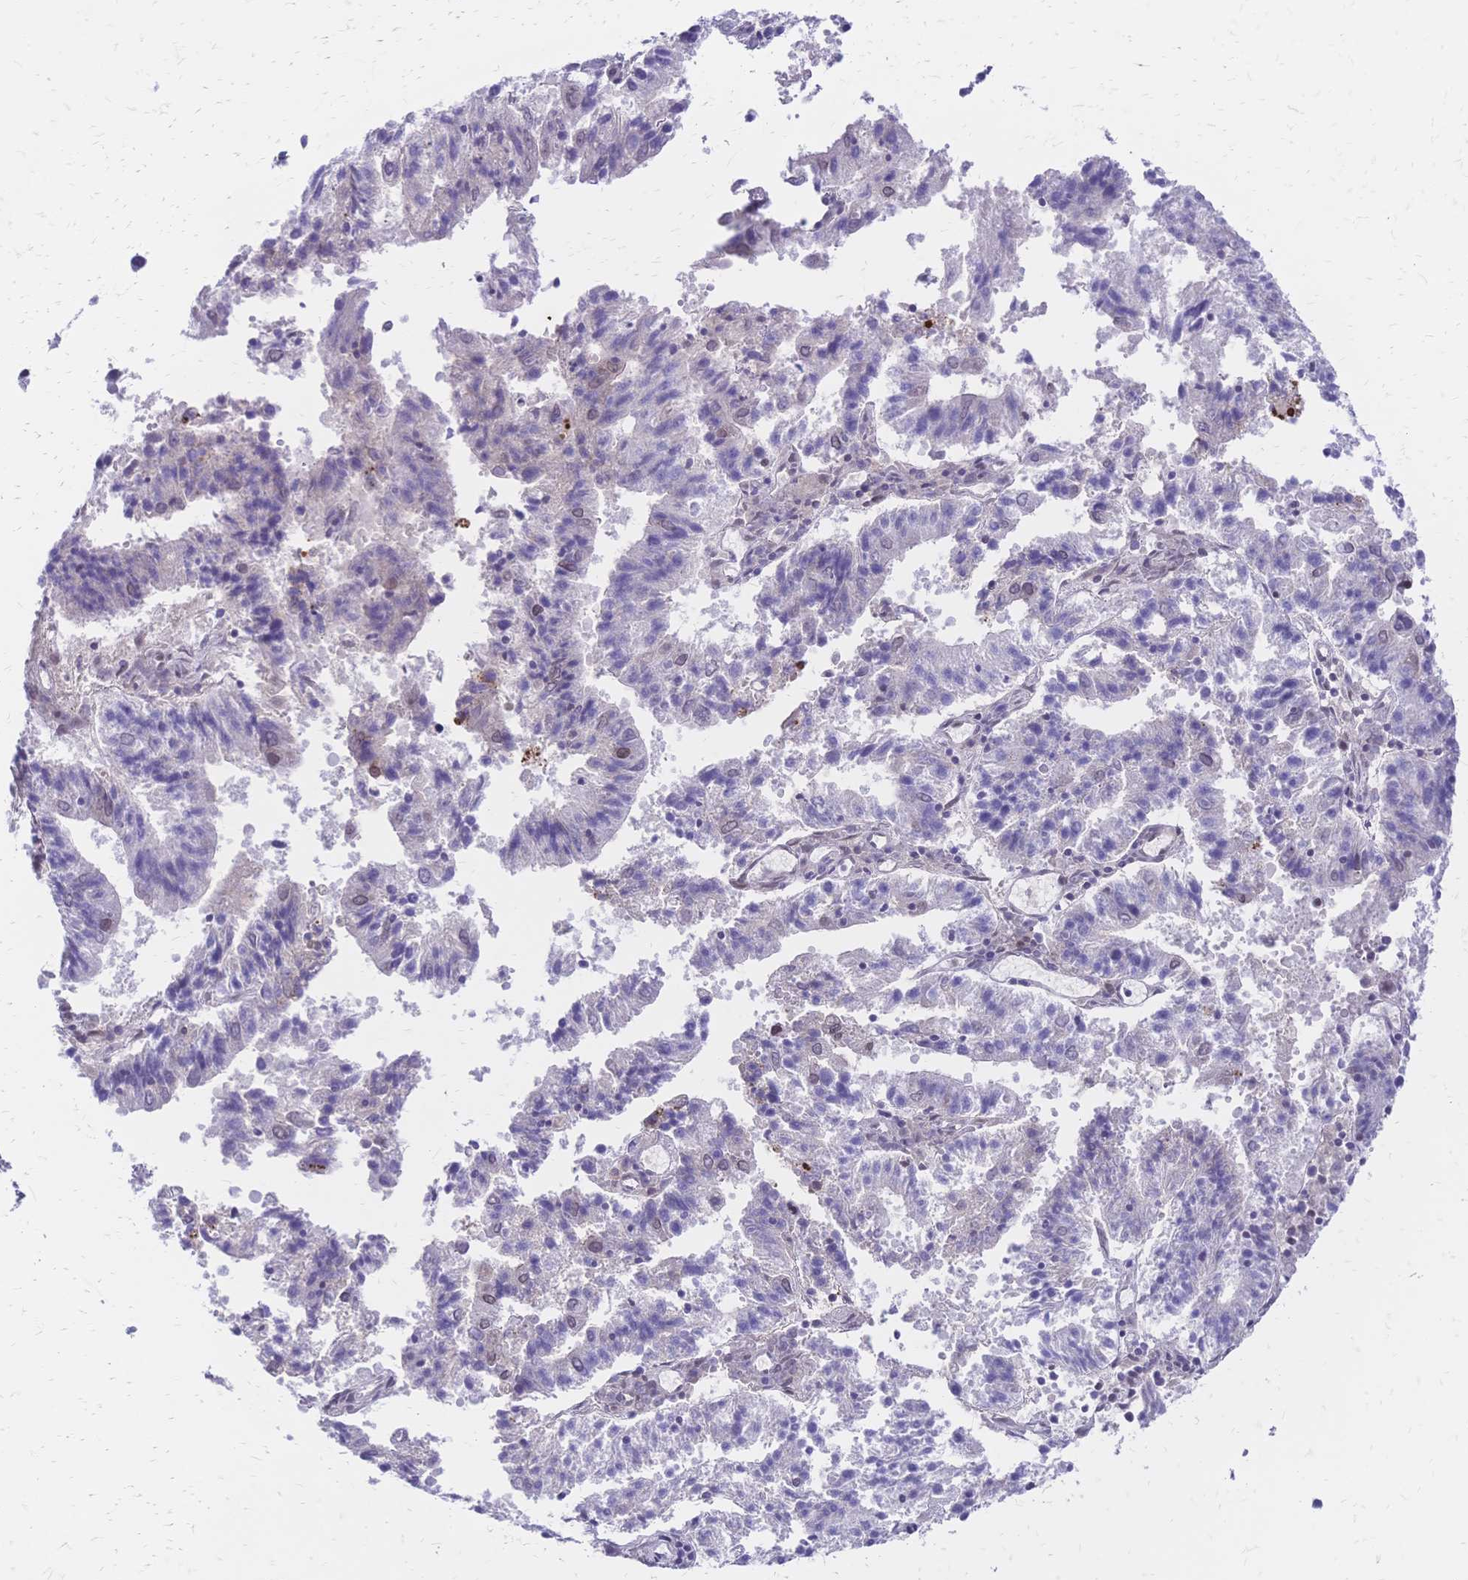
{"staining": {"intensity": "negative", "quantity": "none", "location": "none"}, "tissue": "endometrial cancer", "cell_type": "Tumor cells", "image_type": "cancer", "snomed": [{"axis": "morphology", "description": "Adenocarcinoma, NOS"}, {"axis": "topography", "description": "Endometrium"}], "caption": "There is no significant positivity in tumor cells of endometrial cancer.", "gene": "NFIC", "patient": {"sex": "female", "age": 82}}